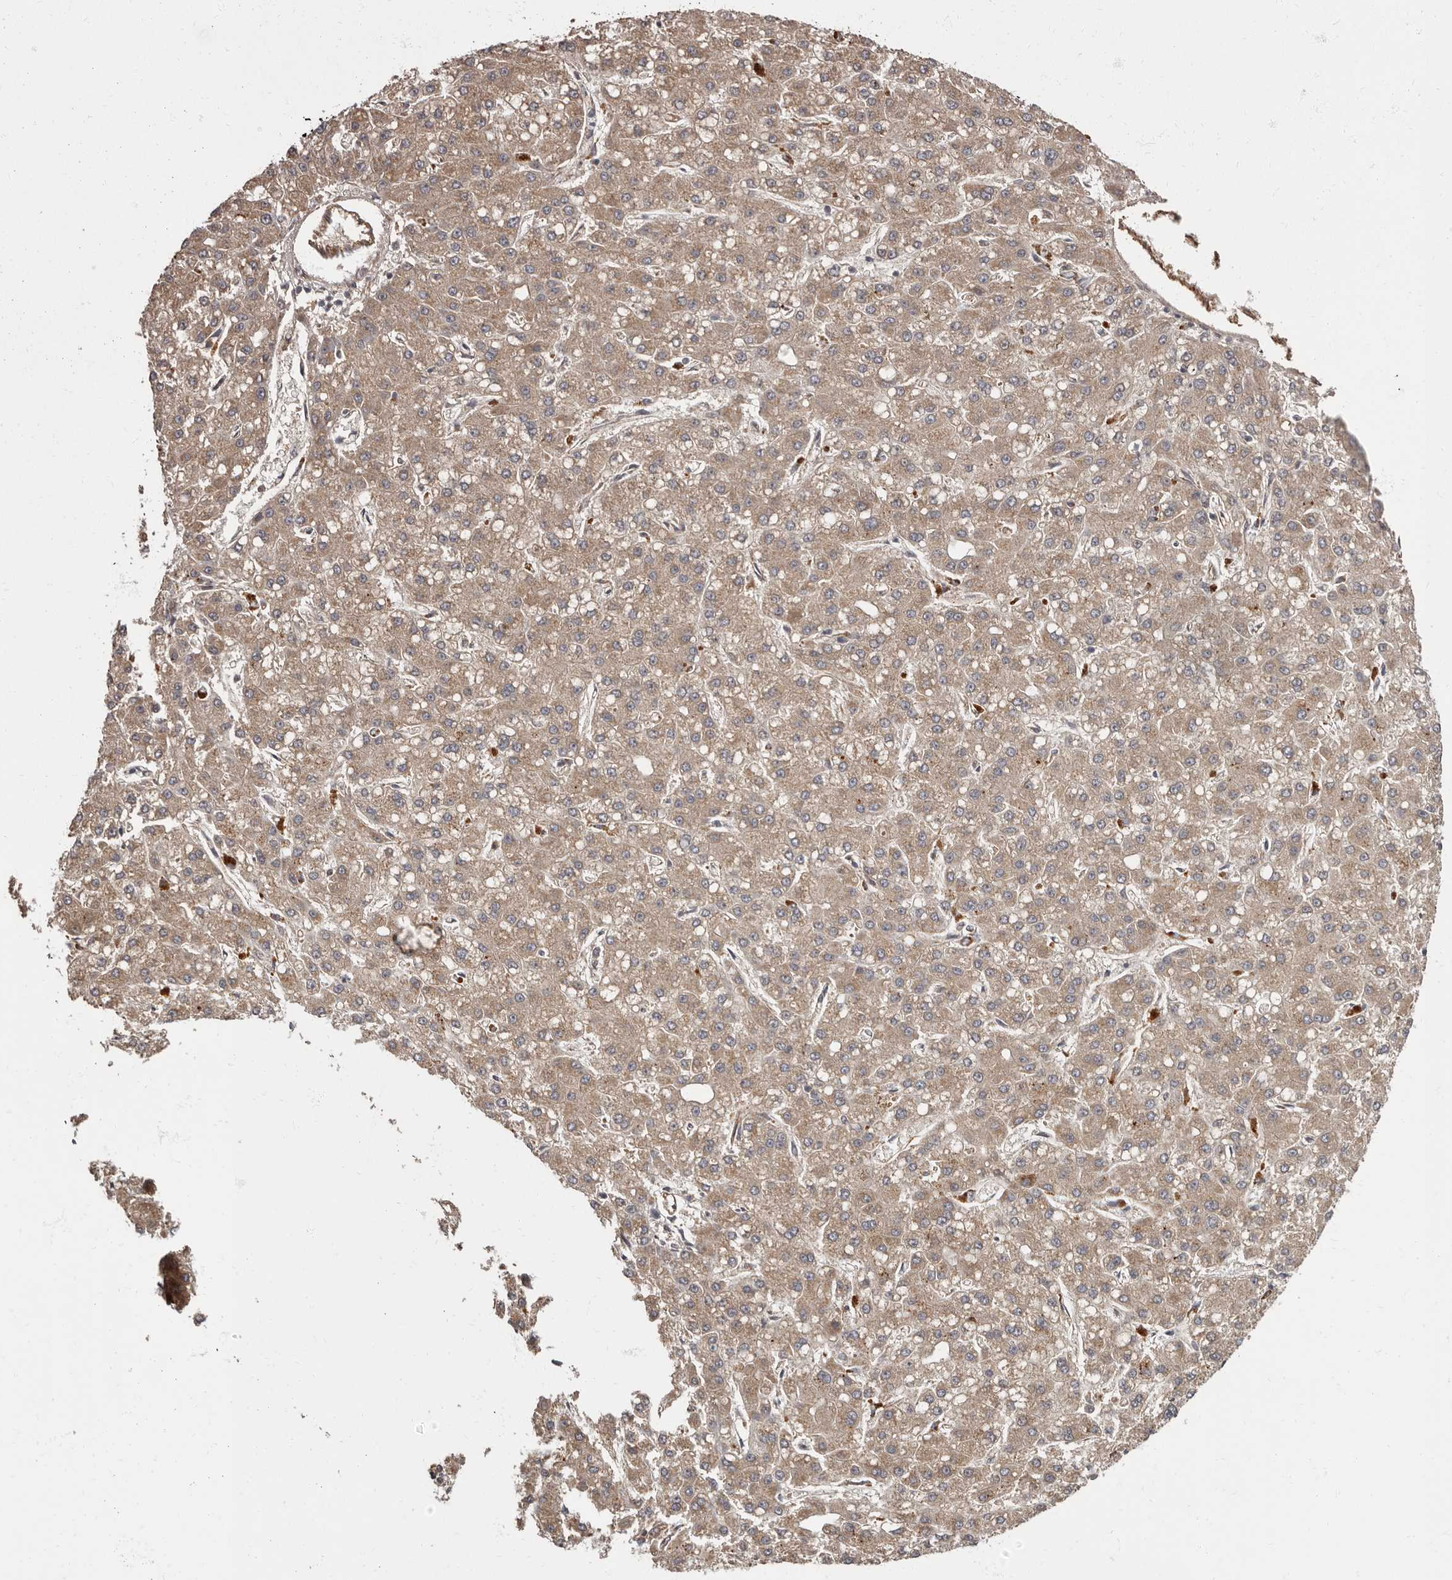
{"staining": {"intensity": "weak", "quantity": ">75%", "location": "cytoplasmic/membranous"}, "tissue": "liver cancer", "cell_type": "Tumor cells", "image_type": "cancer", "snomed": [{"axis": "morphology", "description": "Carcinoma, Hepatocellular, NOS"}, {"axis": "topography", "description": "Liver"}], "caption": "Protein staining shows weak cytoplasmic/membranous expression in approximately >75% of tumor cells in liver cancer. (DAB (3,3'-diaminobenzidine) = brown stain, brightfield microscopy at high magnification).", "gene": "ADCY2", "patient": {"sex": "male", "age": 67}}